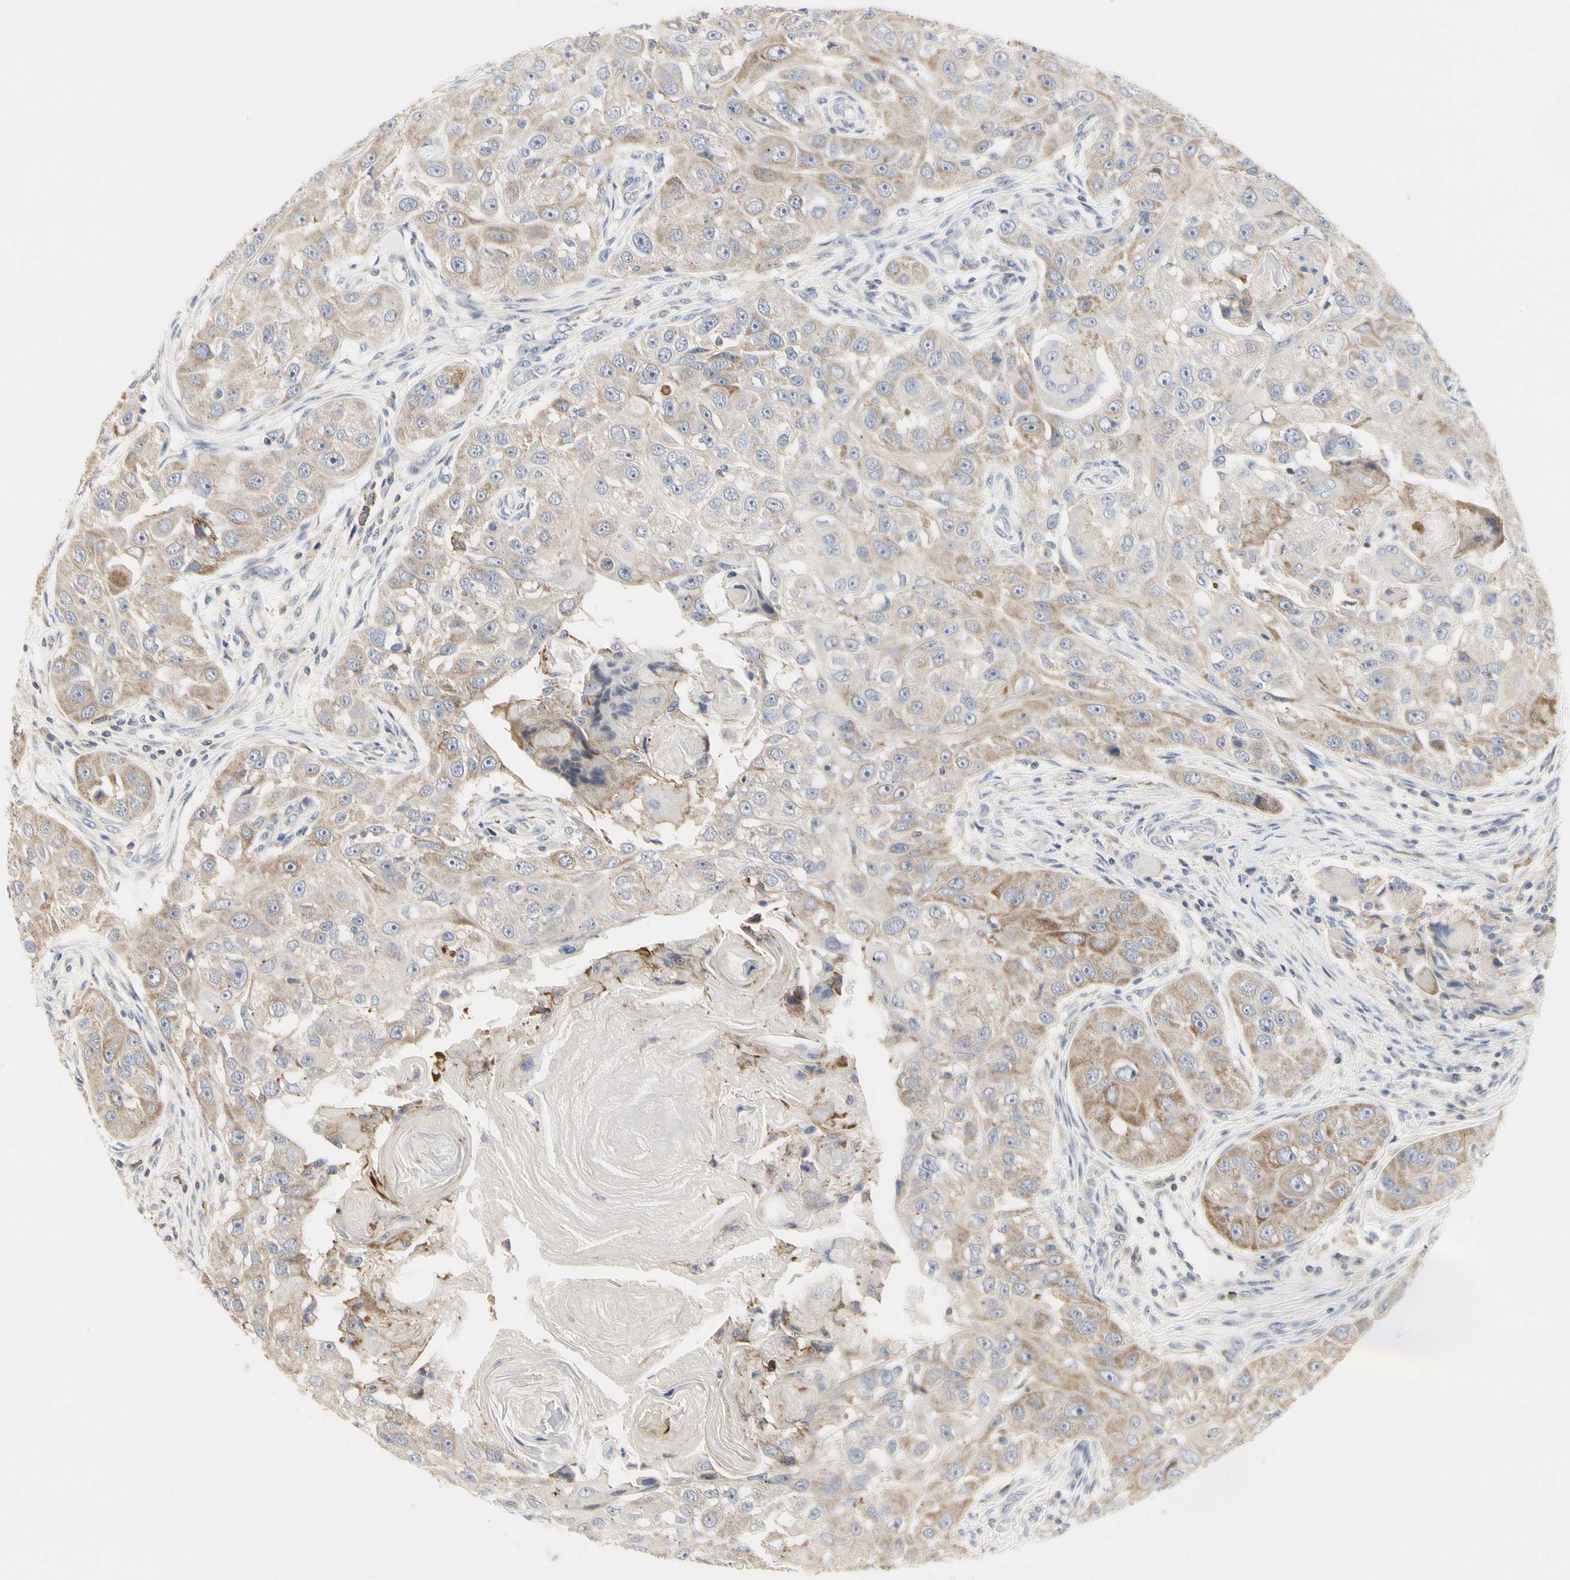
{"staining": {"intensity": "weak", "quantity": ">75%", "location": "cytoplasmic/membranous"}, "tissue": "head and neck cancer", "cell_type": "Tumor cells", "image_type": "cancer", "snomed": [{"axis": "morphology", "description": "Normal tissue, NOS"}, {"axis": "morphology", "description": "Squamous cell carcinoma, NOS"}, {"axis": "topography", "description": "Skeletal muscle"}, {"axis": "topography", "description": "Head-Neck"}], "caption": "Tumor cells demonstrate low levels of weak cytoplasmic/membranous positivity in about >75% of cells in human squamous cell carcinoma (head and neck).", "gene": "SHANK2", "patient": {"sex": "male", "age": 51}}